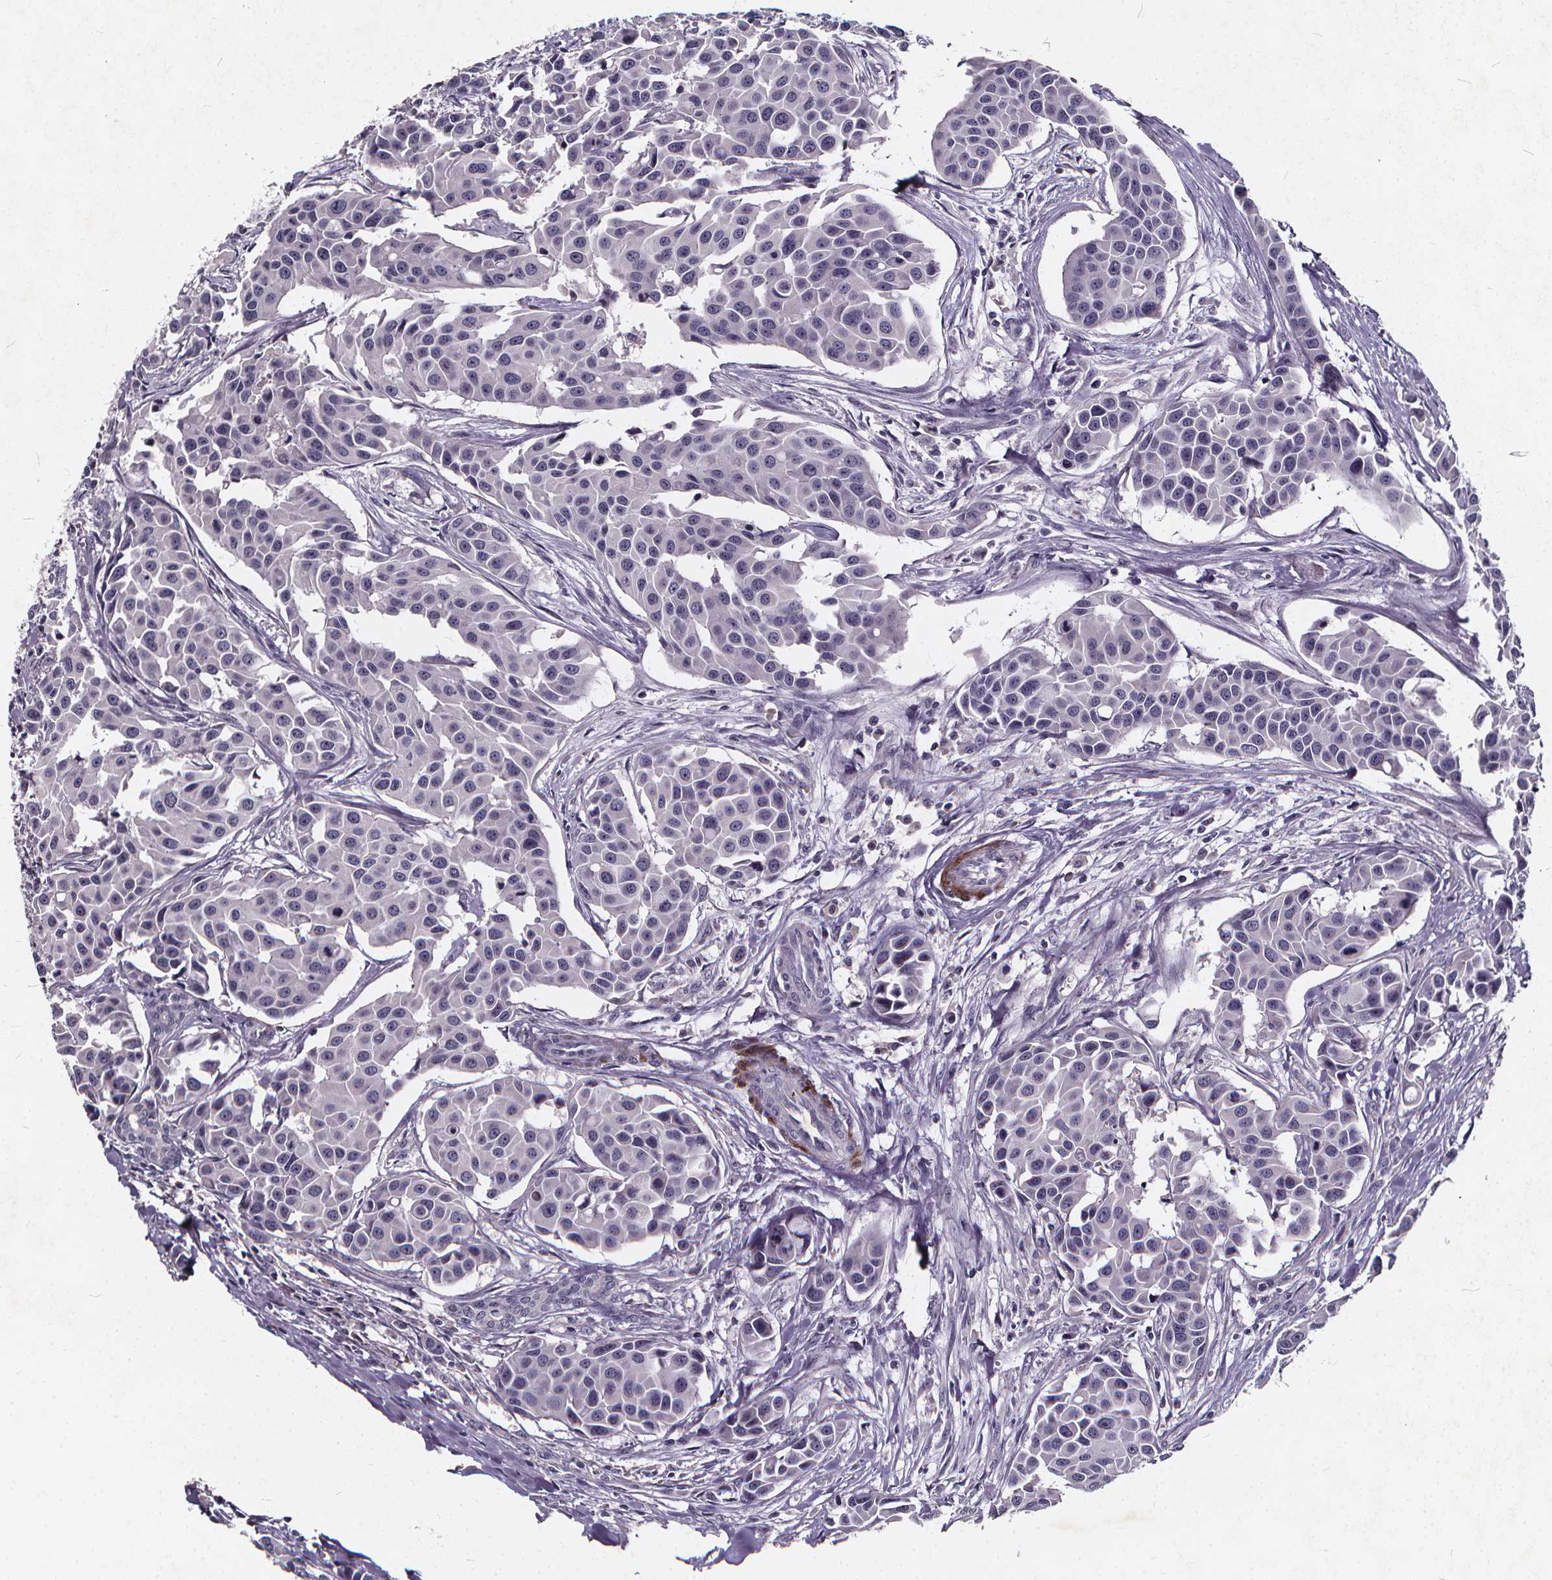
{"staining": {"intensity": "negative", "quantity": "none", "location": "none"}, "tissue": "head and neck cancer", "cell_type": "Tumor cells", "image_type": "cancer", "snomed": [{"axis": "morphology", "description": "Adenocarcinoma, NOS"}, {"axis": "topography", "description": "Head-Neck"}], "caption": "DAB (3,3'-diaminobenzidine) immunohistochemical staining of human head and neck cancer displays no significant staining in tumor cells. Brightfield microscopy of IHC stained with DAB (brown) and hematoxylin (blue), captured at high magnification.", "gene": "TSPAN14", "patient": {"sex": "male", "age": 76}}